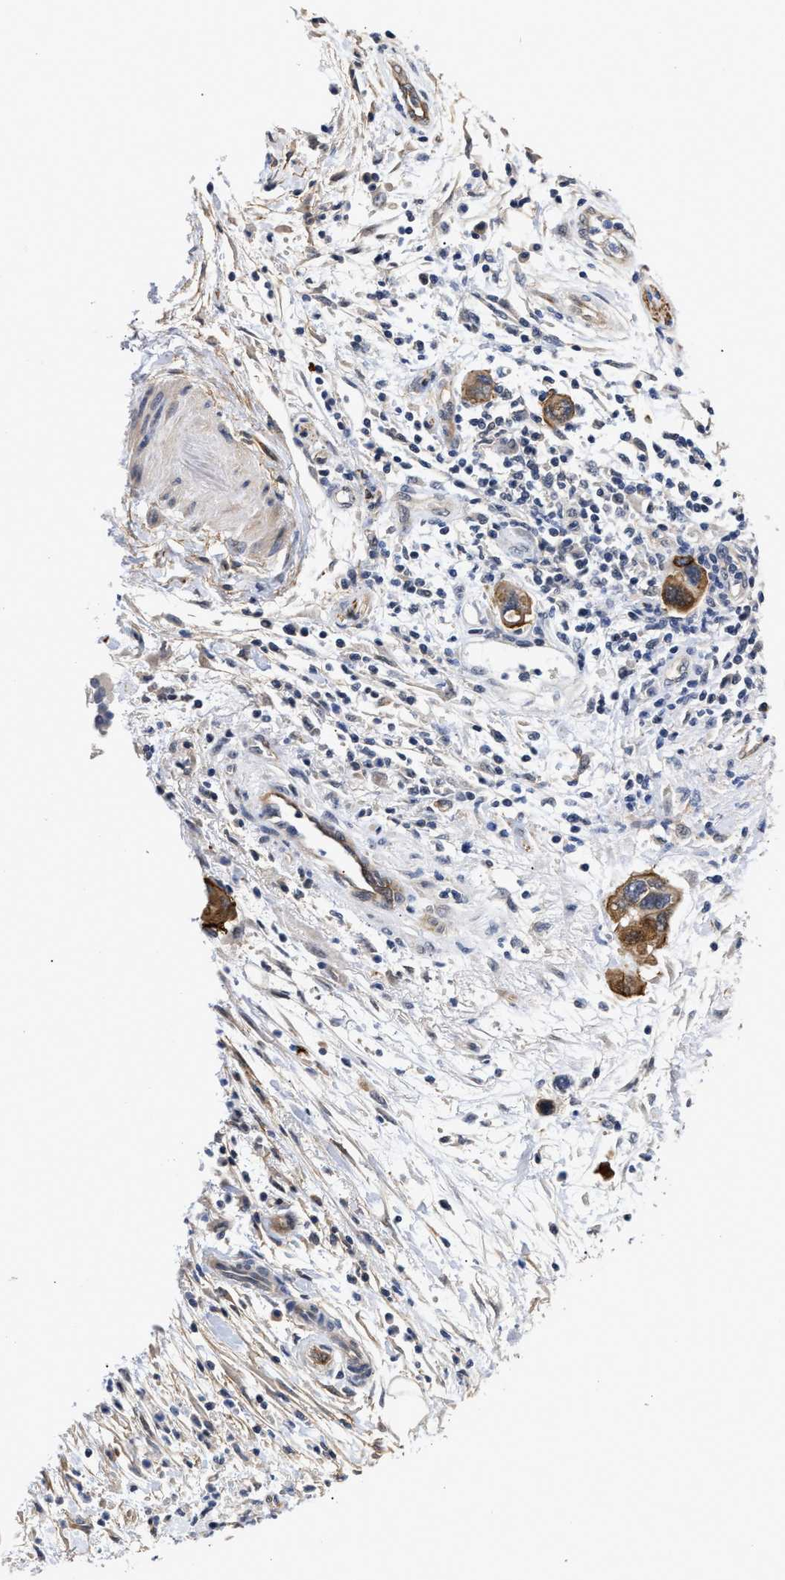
{"staining": {"intensity": "moderate", "quantity": ">75%", "location": "cytoplasmic/membranous"}, "tissue": "pancreatic cancer", "cell_type": "Tumor cells", "image_type": "cancer", "snomed": [{"axis": "morphology", "description": "Normal tissue, NOS"}, {"axis": "morphology", "description": "Adenocarcinoma, NOS"}, {"axis": "topography", "description": "Pancreas"}], "caption": "Moderate cytoplasmic/membranous staining for a protein is seen in approximately >75% of tumor cells of pancreatic adenocarcinoma using IHC.", "gene": "AHNAK2", "patient": {"sex": "female", "age": 71}}